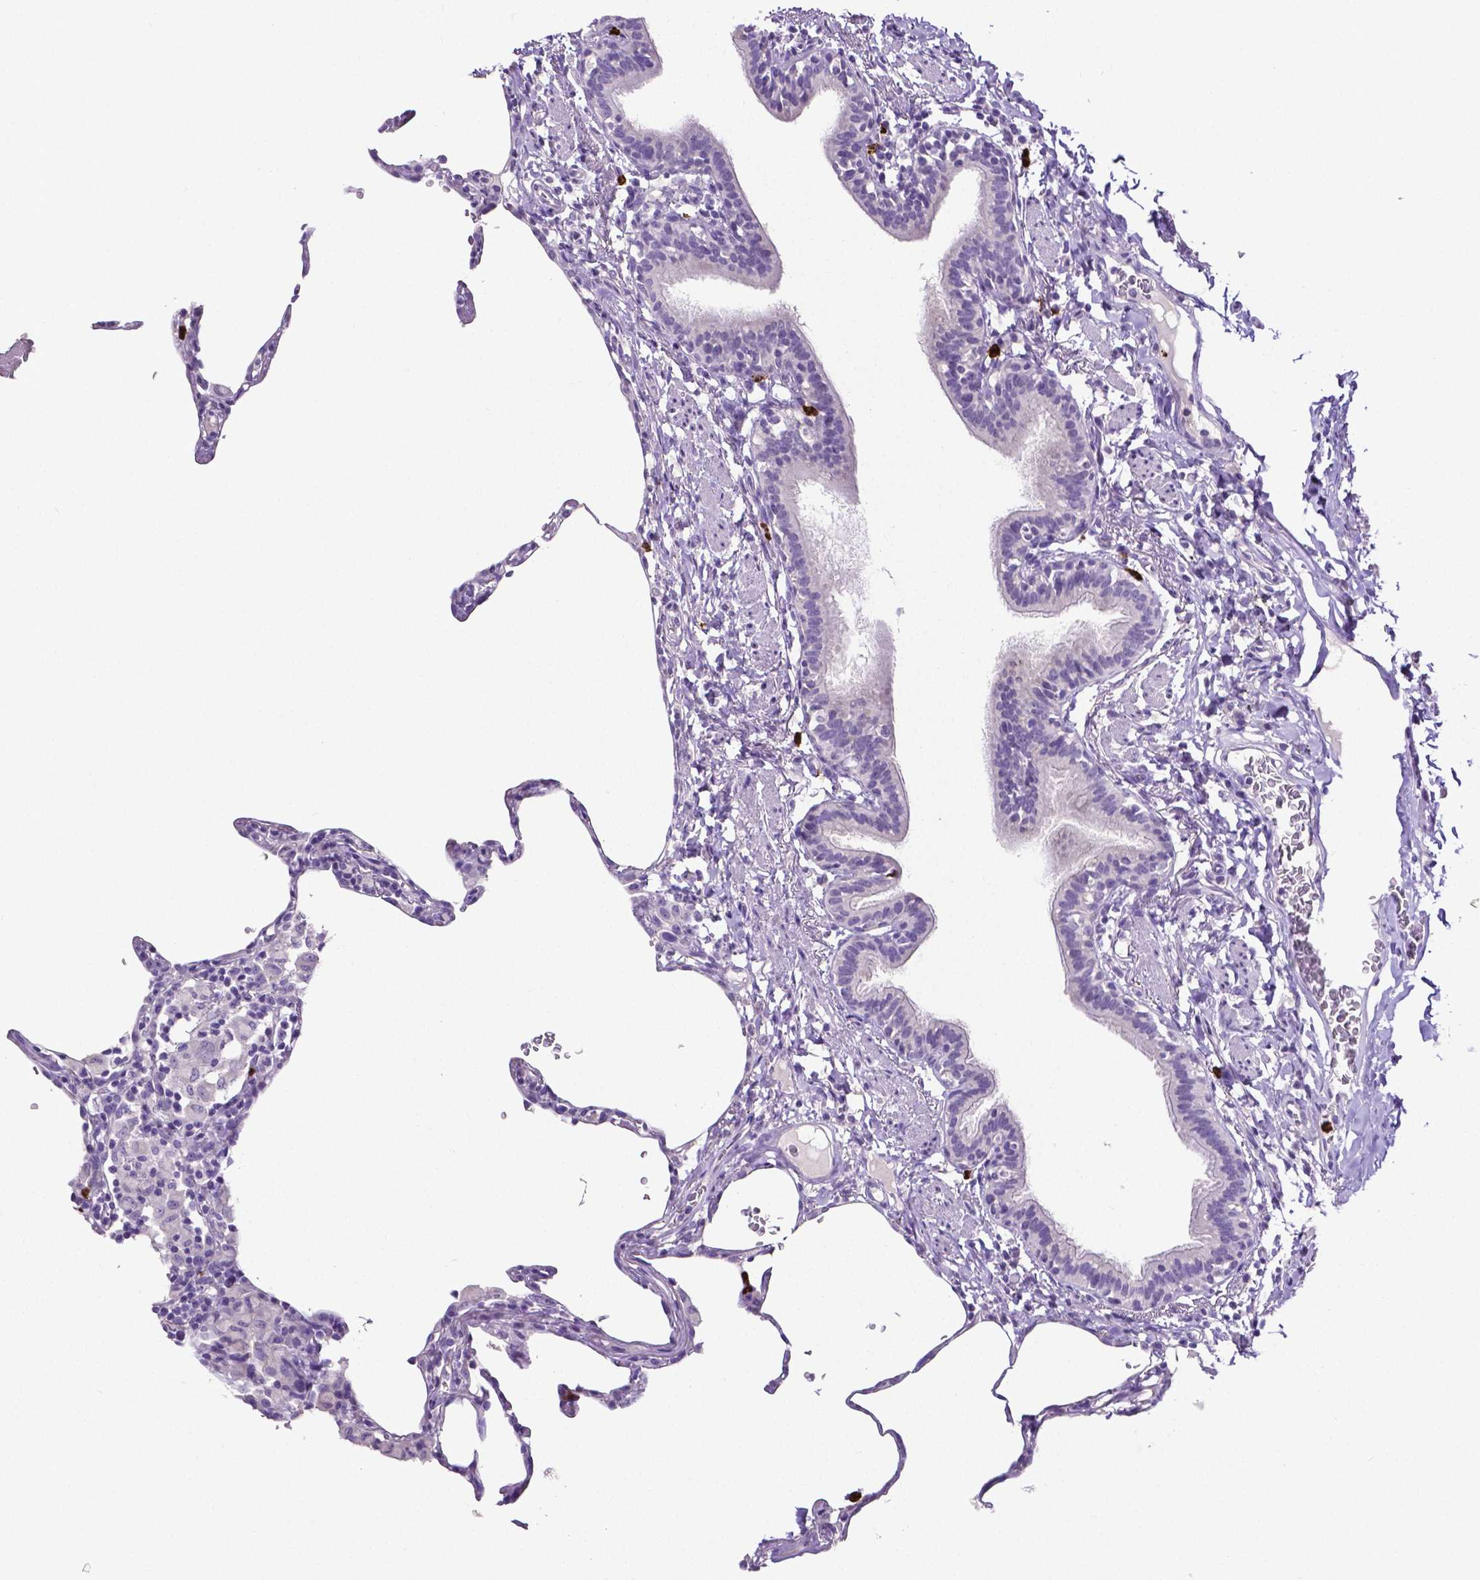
{"staining": {"intensity": "negative", "quantity": "none", "location": "none"}, "tissue": "lung", "cell_type": "Alveolar cells", "image_type": "normal", "snomed": [{"axis": "morphology", "description": "Normal tissue, NOS"}, {"axis": "topography", "description": "Lung"}], "caption": "Alveolar cells are negative for protein expression in normal human lung. The staining is performed using DAB brown chromogen with nuclei counter-stained in using hematoxylin.", "gene": "MMP9", "patient": {"sex": "female", "age": 57}}